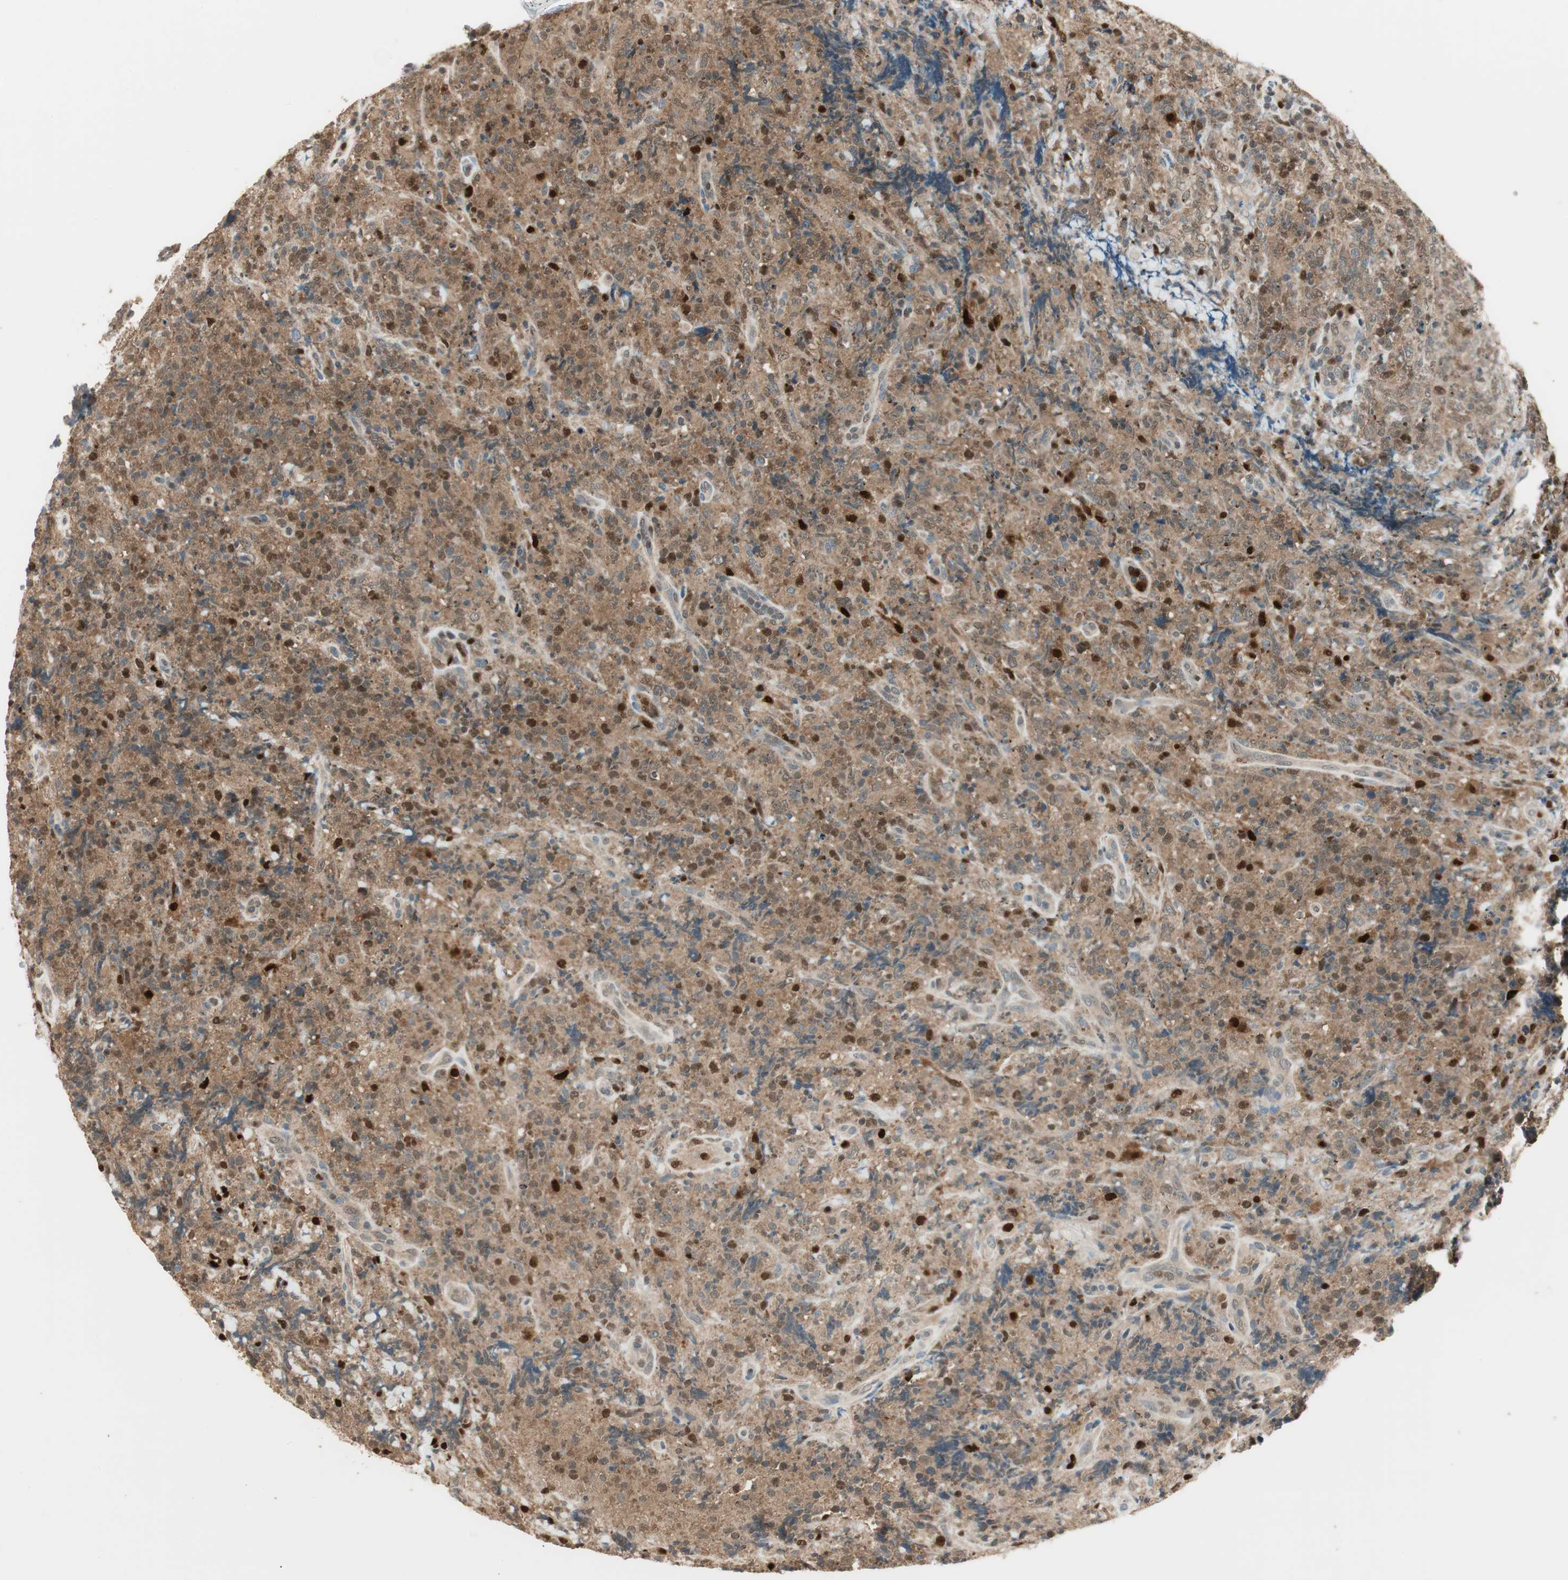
{"staining": {"intensity": "moderate", "quantity": ">75%", "location": "cytoplasmic/membranous,nuclear"}, "tissue": "lymphoma", "cell_type": "Tumor cells", "image_type": "cancer", "snomed": [{"axis": "morphology", "description": "Malignant lymphoma, non-Hodgkin's type, High grade"}, {"axis": "topography", "description": "Tonsil"}], "caption": "This is an image of IHC staining of lymphoma, which shows moderate expression in the cytoplasmic/membranous and nuclear of tumor cells.", "gene": "LTA4H", "patient": {"sex": "female", "age": 36}}